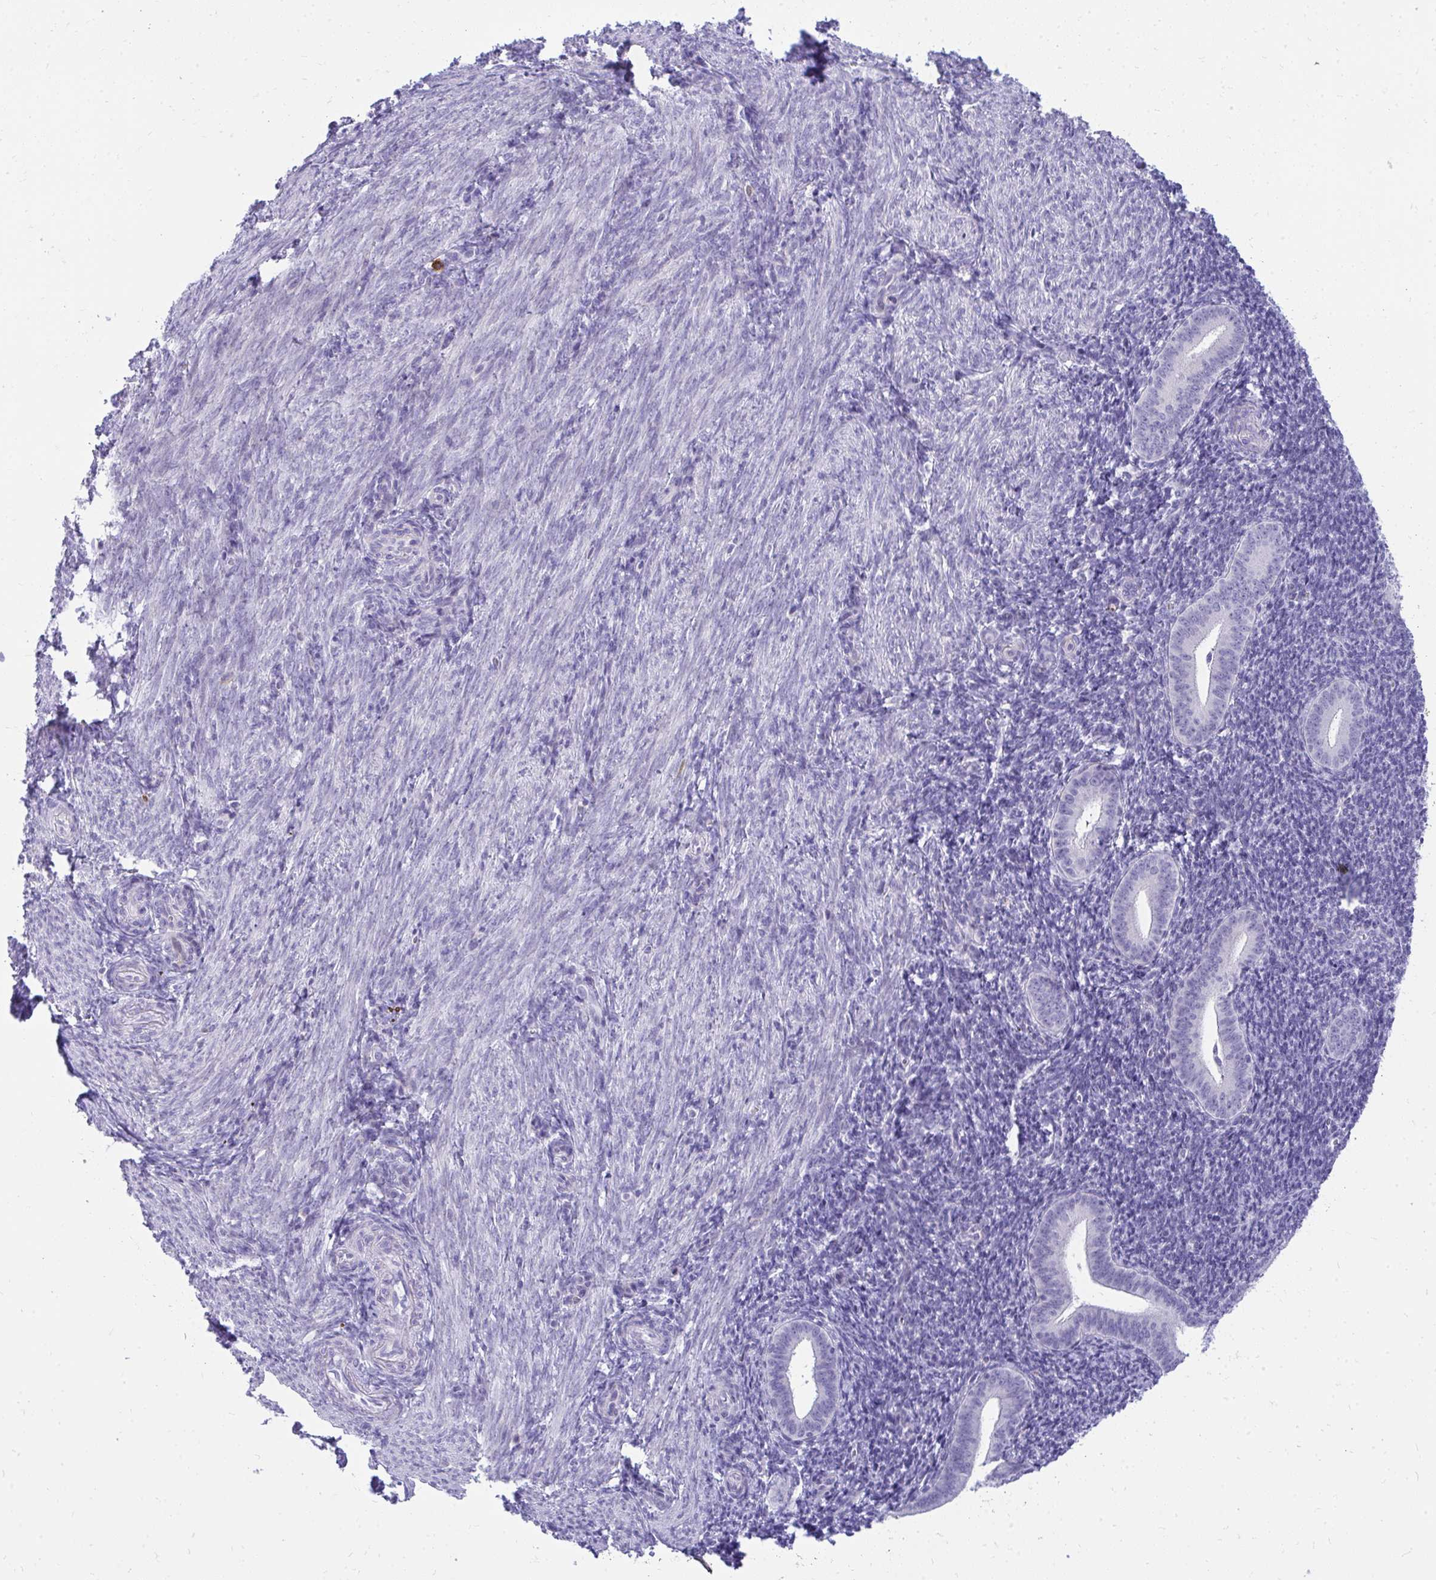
{"staining": {"intensity": "negative", "quantity": "none", "location": "none"}, "tissue": "endometrium", "cell_type": "Cells in endometrial stroma", "image_type": "normal", "snomed": [{"axis": "morphology", "description": "Normal tissue, NOS"}, {"axis": "topography", "description": "Endometrium"}], "caption": "Immunohistochemistry (IHC) photomicrograph of normal endometrium stained for a protein (brown), which reveals no expression in cells in endometrial stroma.", "gene": "TSBP1", "patient": {"sex": "female", "age": 25}}